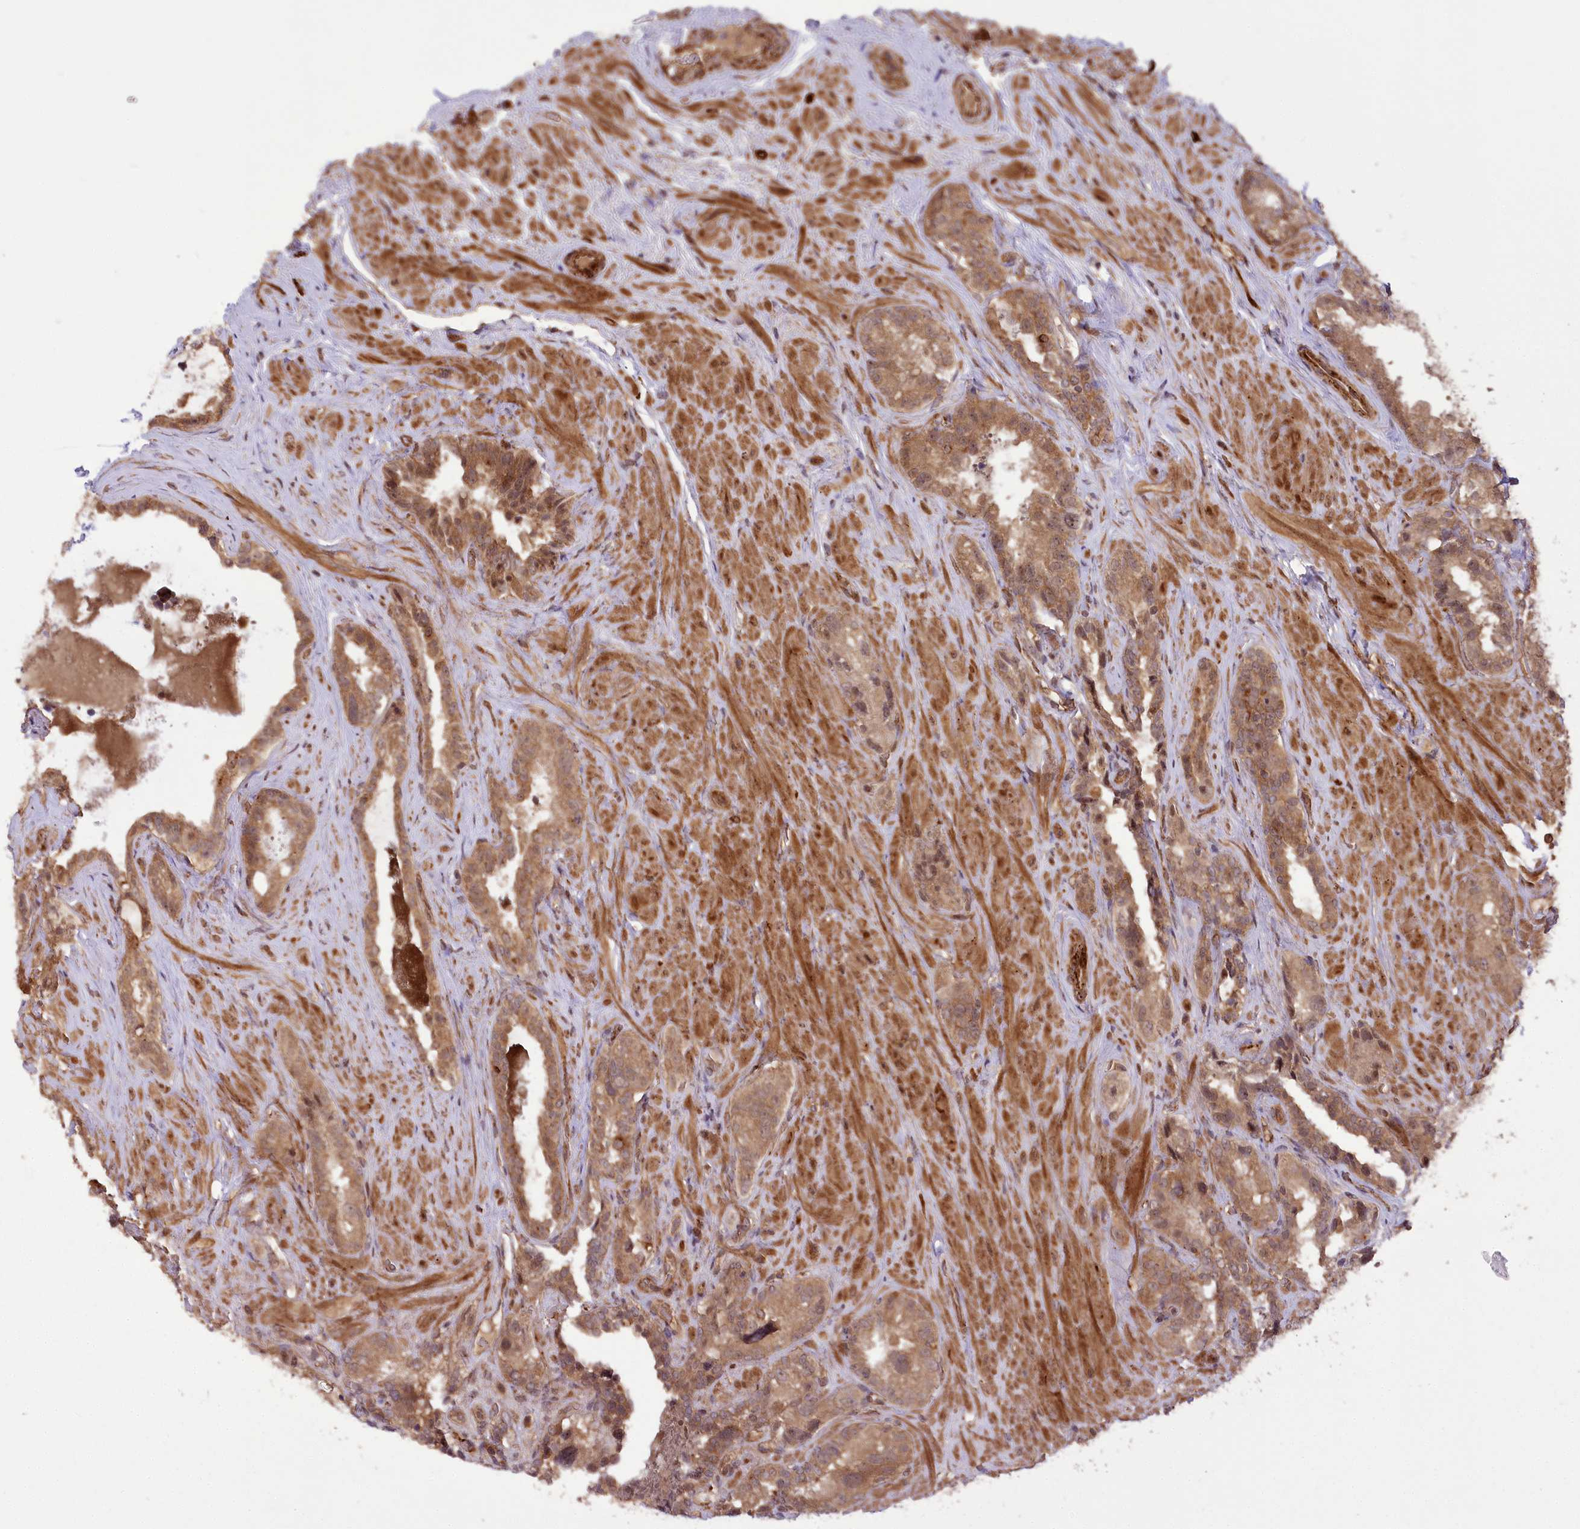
{"staining": {"intensity": "moderate", "quantity": ">75%", "location": "cytoplasmic/membranous"}, "tissue": "seminal vesicle", "cell_type": "Glandular cells", "image_type": "normal", "snomed": [{"axis": "morphology", "description": "Normal tissue, NOS"}, {"axis": "topography", "description": "Seminal veicle"}, {"axis": "topography", "description": "Peripheral nerve tissue"}], "caption": "Immunohistochemistry (DAB) staining of benign human seminal vesicle displays moderate cytoplasmic/membranous protein staining in approximately >75% of glandular cells. The staining is performed using DAB brown chromogen to label protein expression. The nuclei are counter-stained blue using hematoxylin.", "gene": "CARD19", "patient": {"sex": "male", "age": 67}}